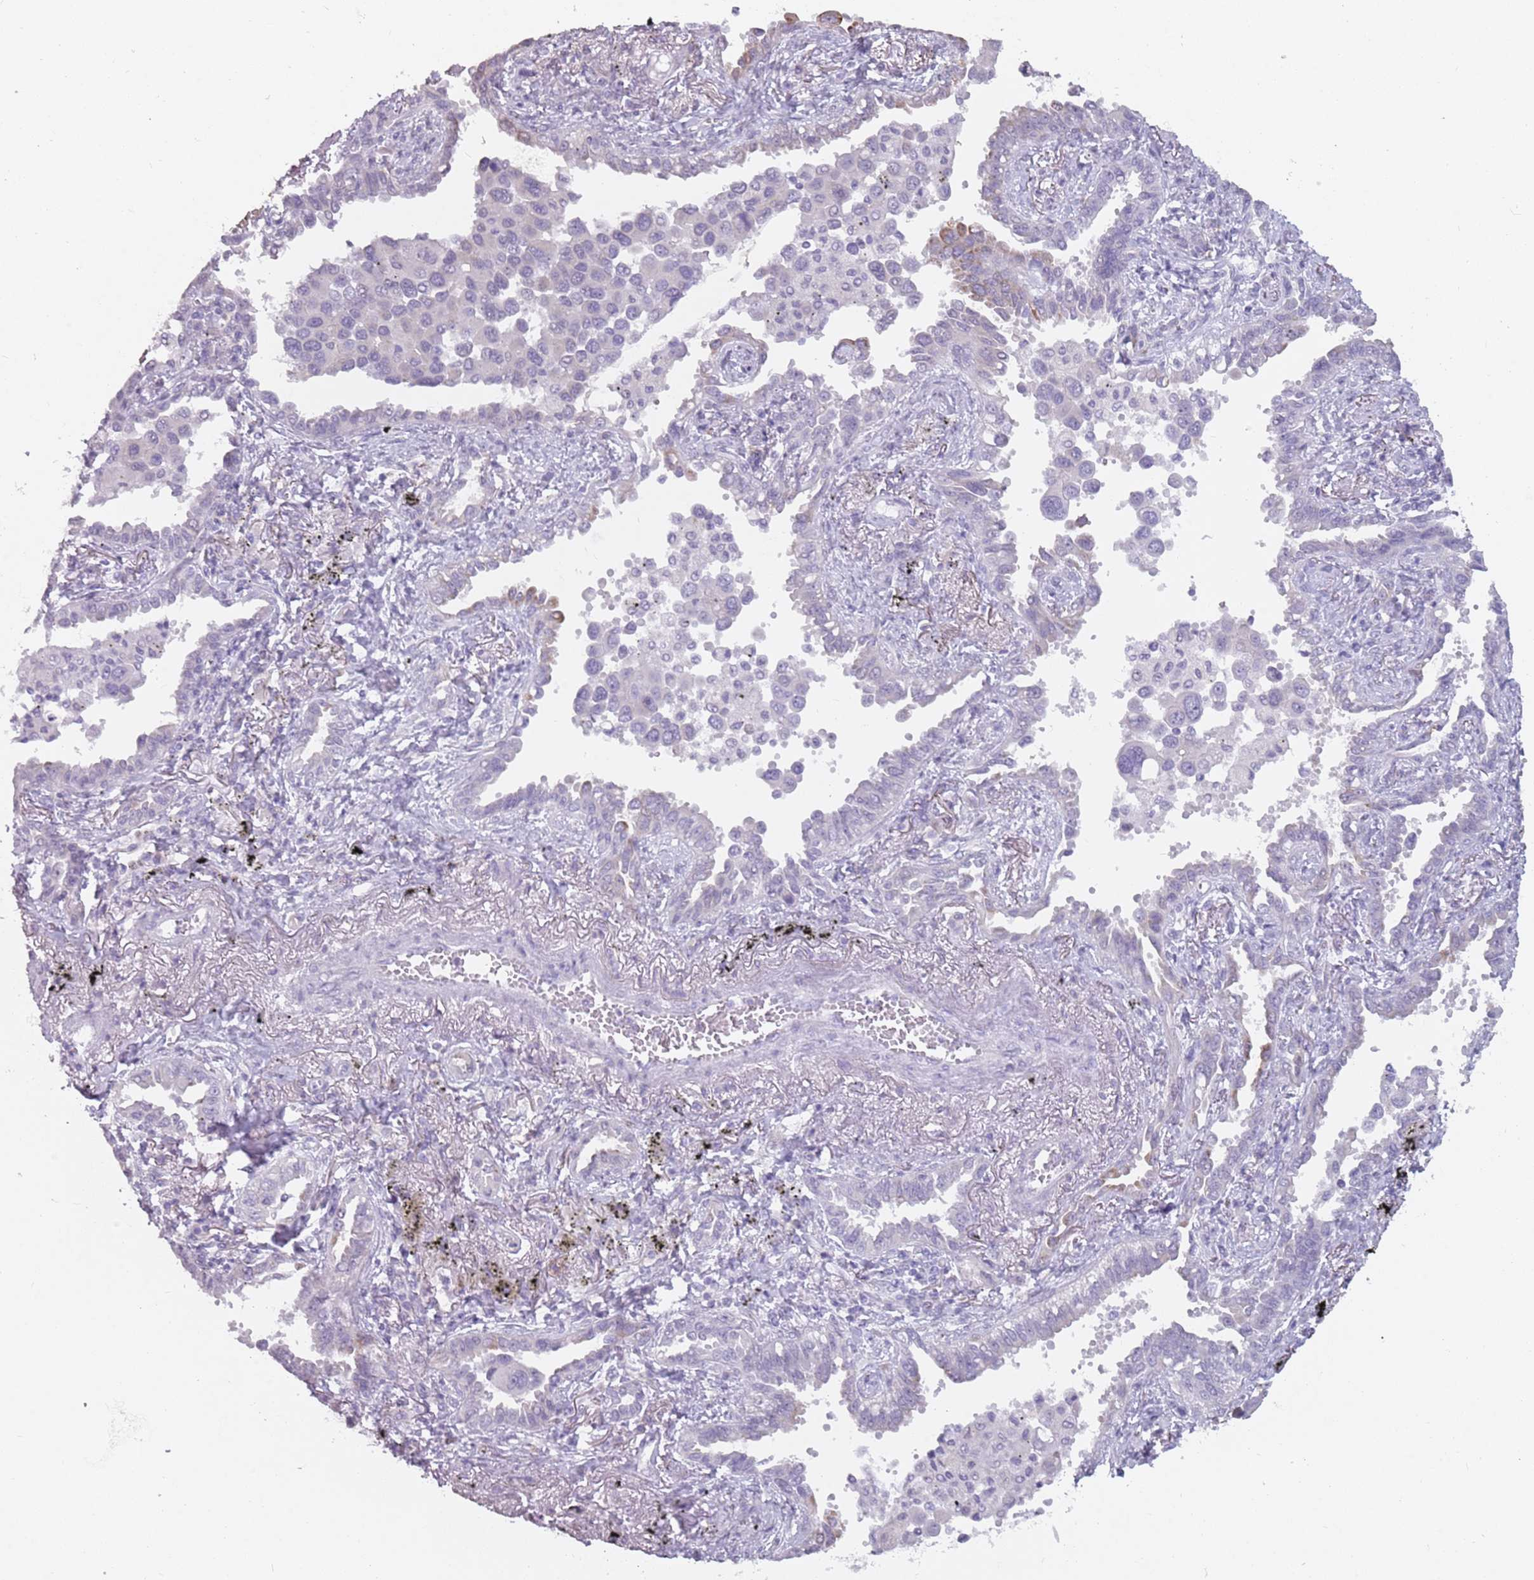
{"staining": {"intensity": "negative", "quantity": "none", "location": "none"}, "tissue": "lung cancer", "cell_type": "Tumor cells", "image_type": "cancer", "snomed": [{"axis": "morphology", "description": "Adenocarcinoma, NOS"}, {"axis": "topography", "description": "Lung"}], "caption": "Immunohistochemistry (IHC) of human lung adenocarcinoma demonstrates no staining in tumor cells.", "gene": "DDX4", "patient": {"sex": "male", "age": 67}}